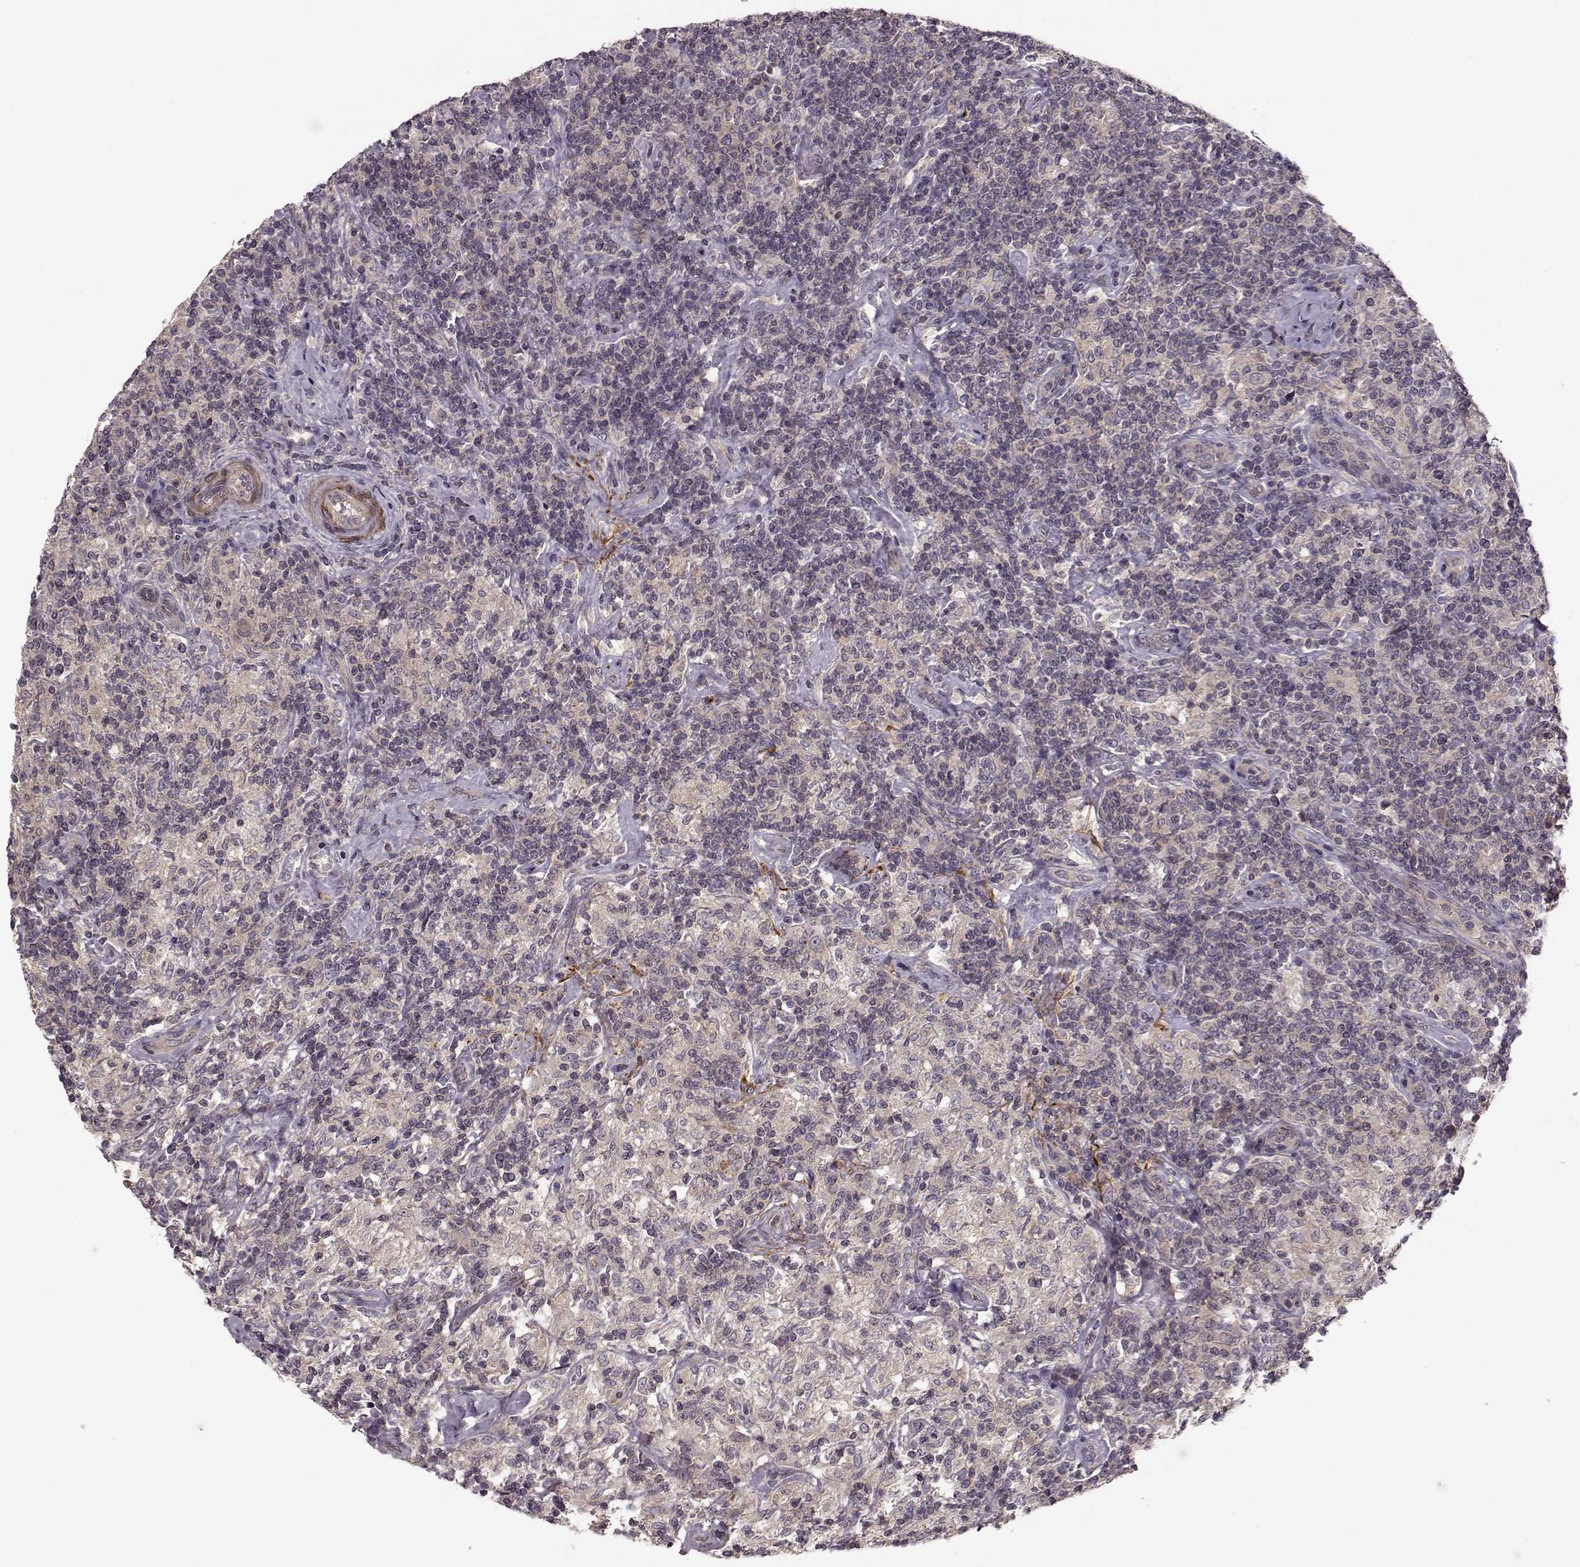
{"staining": {"intensity": "negative", "quantity": "none", "location": "none"}, "tissue": "lymphoma", "cell_type": "Tumor cells", "image_type": "cancer", "snomed": [{"axis": "morphology", "description": "Hodgkin's disease, NOS"}, {"axis": "topography", "description": "Lymph node"}], "caption": "An immunohistochemistry (IHC) image of lymphoma is shown. There is no staining in tumor cells of lymphoma. (DAB immunohistochemistry visualized using brightfield microscopy, high magnification).", "gene": "SLAIN2", "patient": {"sex": "male", "age": 70}}